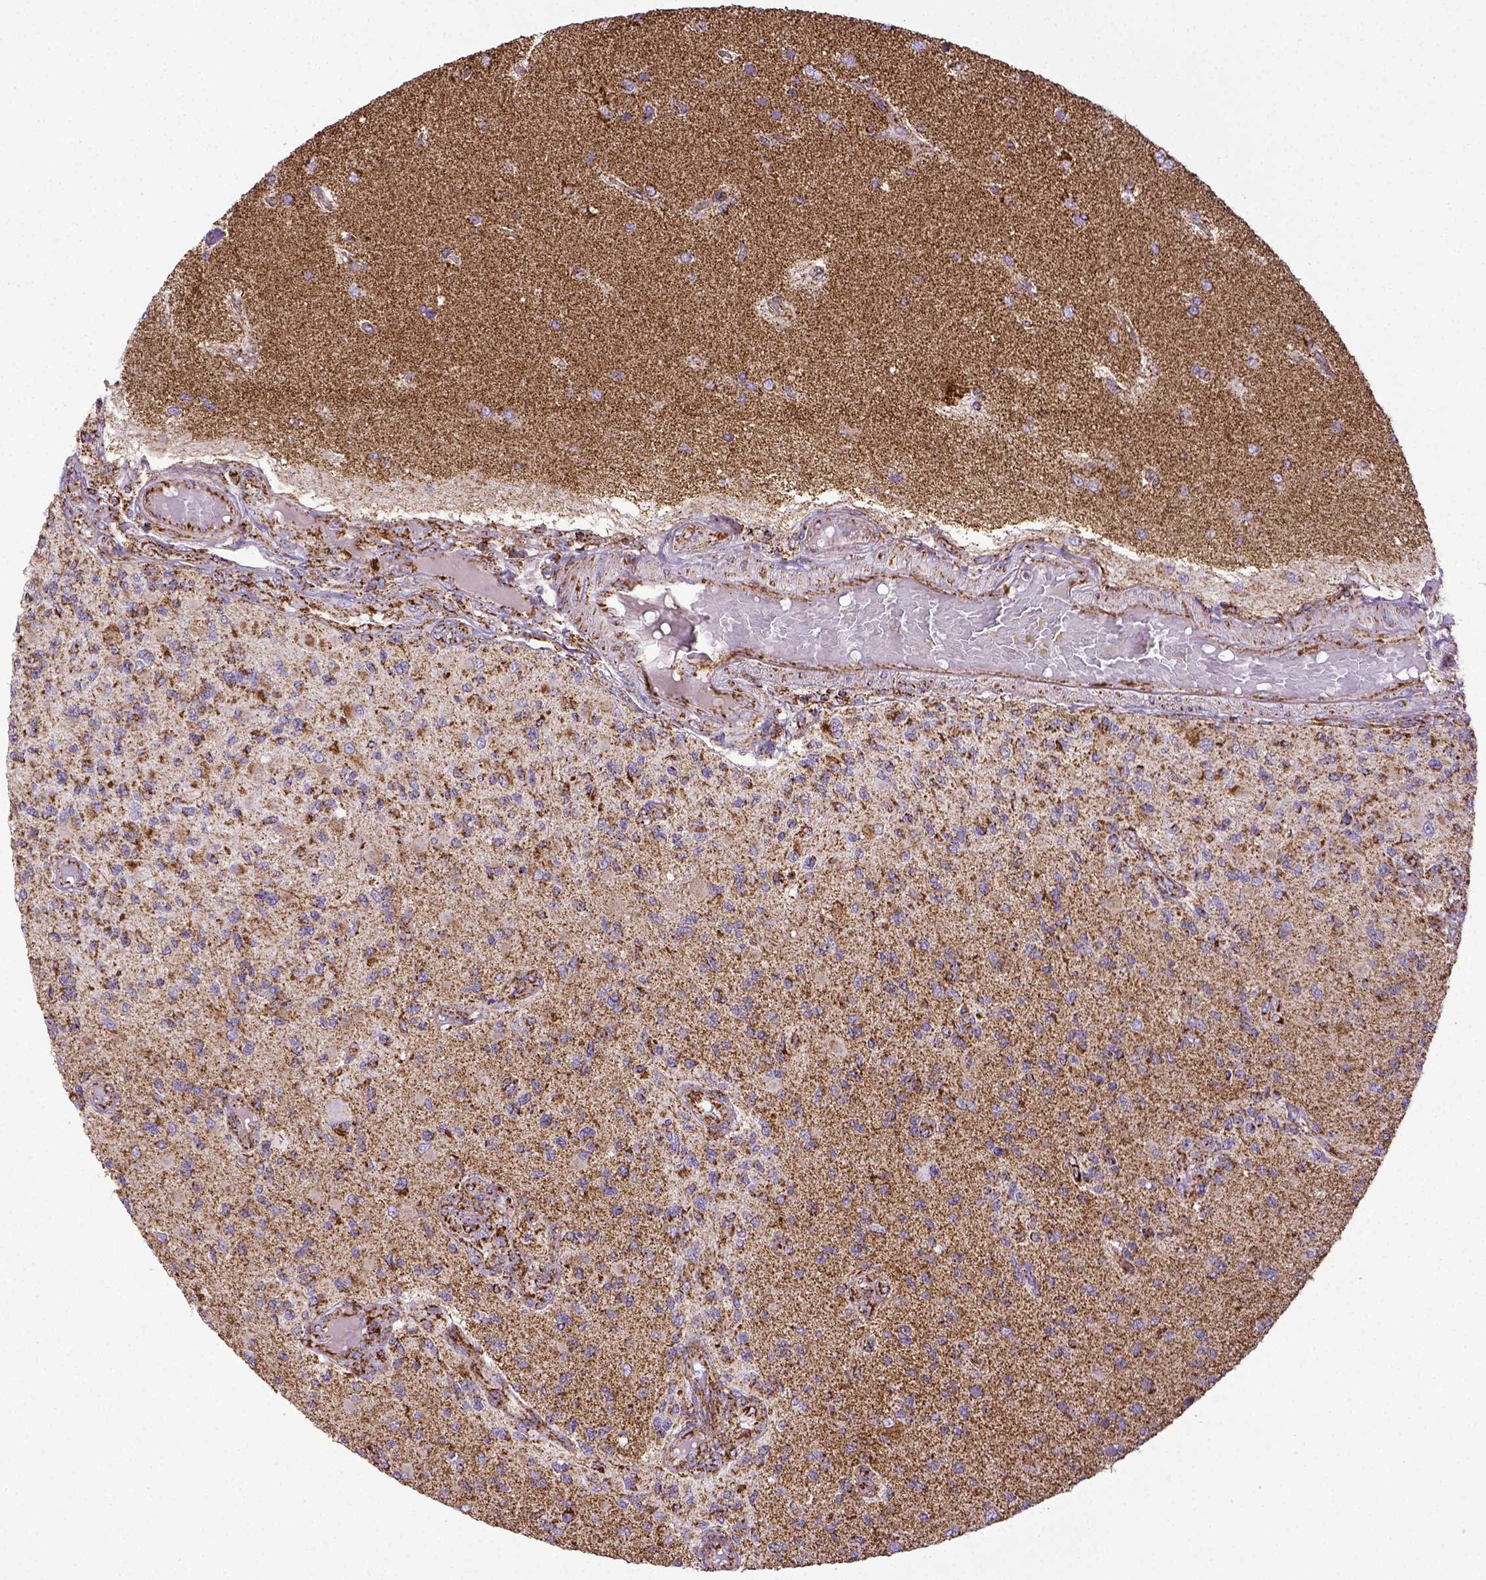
{"staining": {"intensity": "strong", "quantity": ">75%", "location": "cytoplasmic/membranous"}, "tissue": "glioma", "cell_type": "Tumor cells", "image_type": "cancer", "snomed": [{"axis": "morphology", "description": "Glioma, malignant, High grade"}, {"axis": "topography", "description": "Brain"}], "caption": "Glioma tissue shows strong cytoplasmic/membranous expression in about >75% of tumor cells (Stains: DAB (3,3'-diaminobenzidine) in brown, nuclei in blue, Microscopy: brightfield microscopy at high magnification).", "gene": "MT-CO1", "patient": {"sex": "female", "age": 63}}